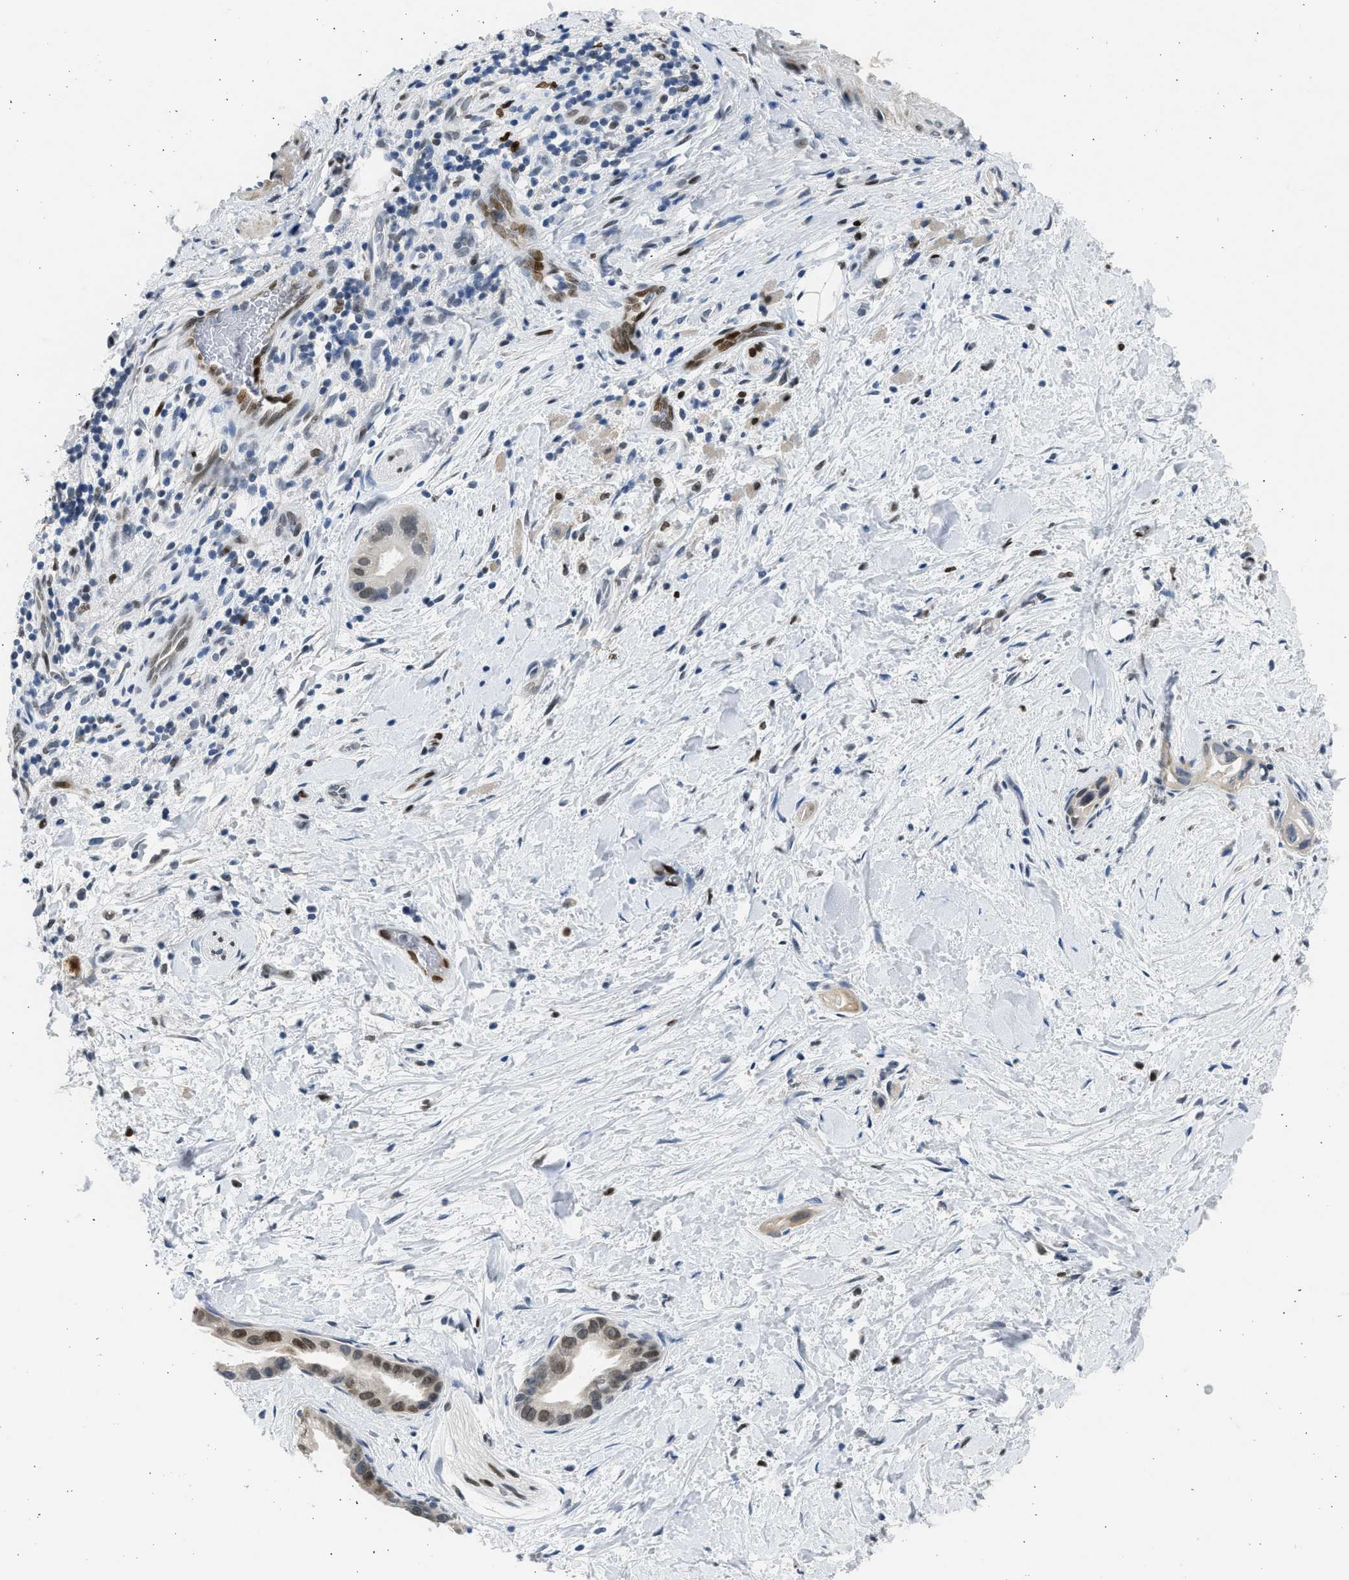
{"staining": {"intensity": "moderate", "quantity": "25%-75%", "location": "nuclear"}, "tissue": "pancreatic cancer", "cell_type": "Tumor cells", "image_type": "cancer", "snomed": [{"axis": "morphology", "description": "Adenocarcinoma, NOS"}, {"axis": "topography", "description": "Pancreas"}], "caption": "A micrograph showing moderate nuclear expression in about 25%-75% of tumor cells in pancreatic adenocarcinoma, as visualized by brown immunohistochemical staining.", "gene": "HMGN3", "patient": {"sex": "male", "age": 55}}